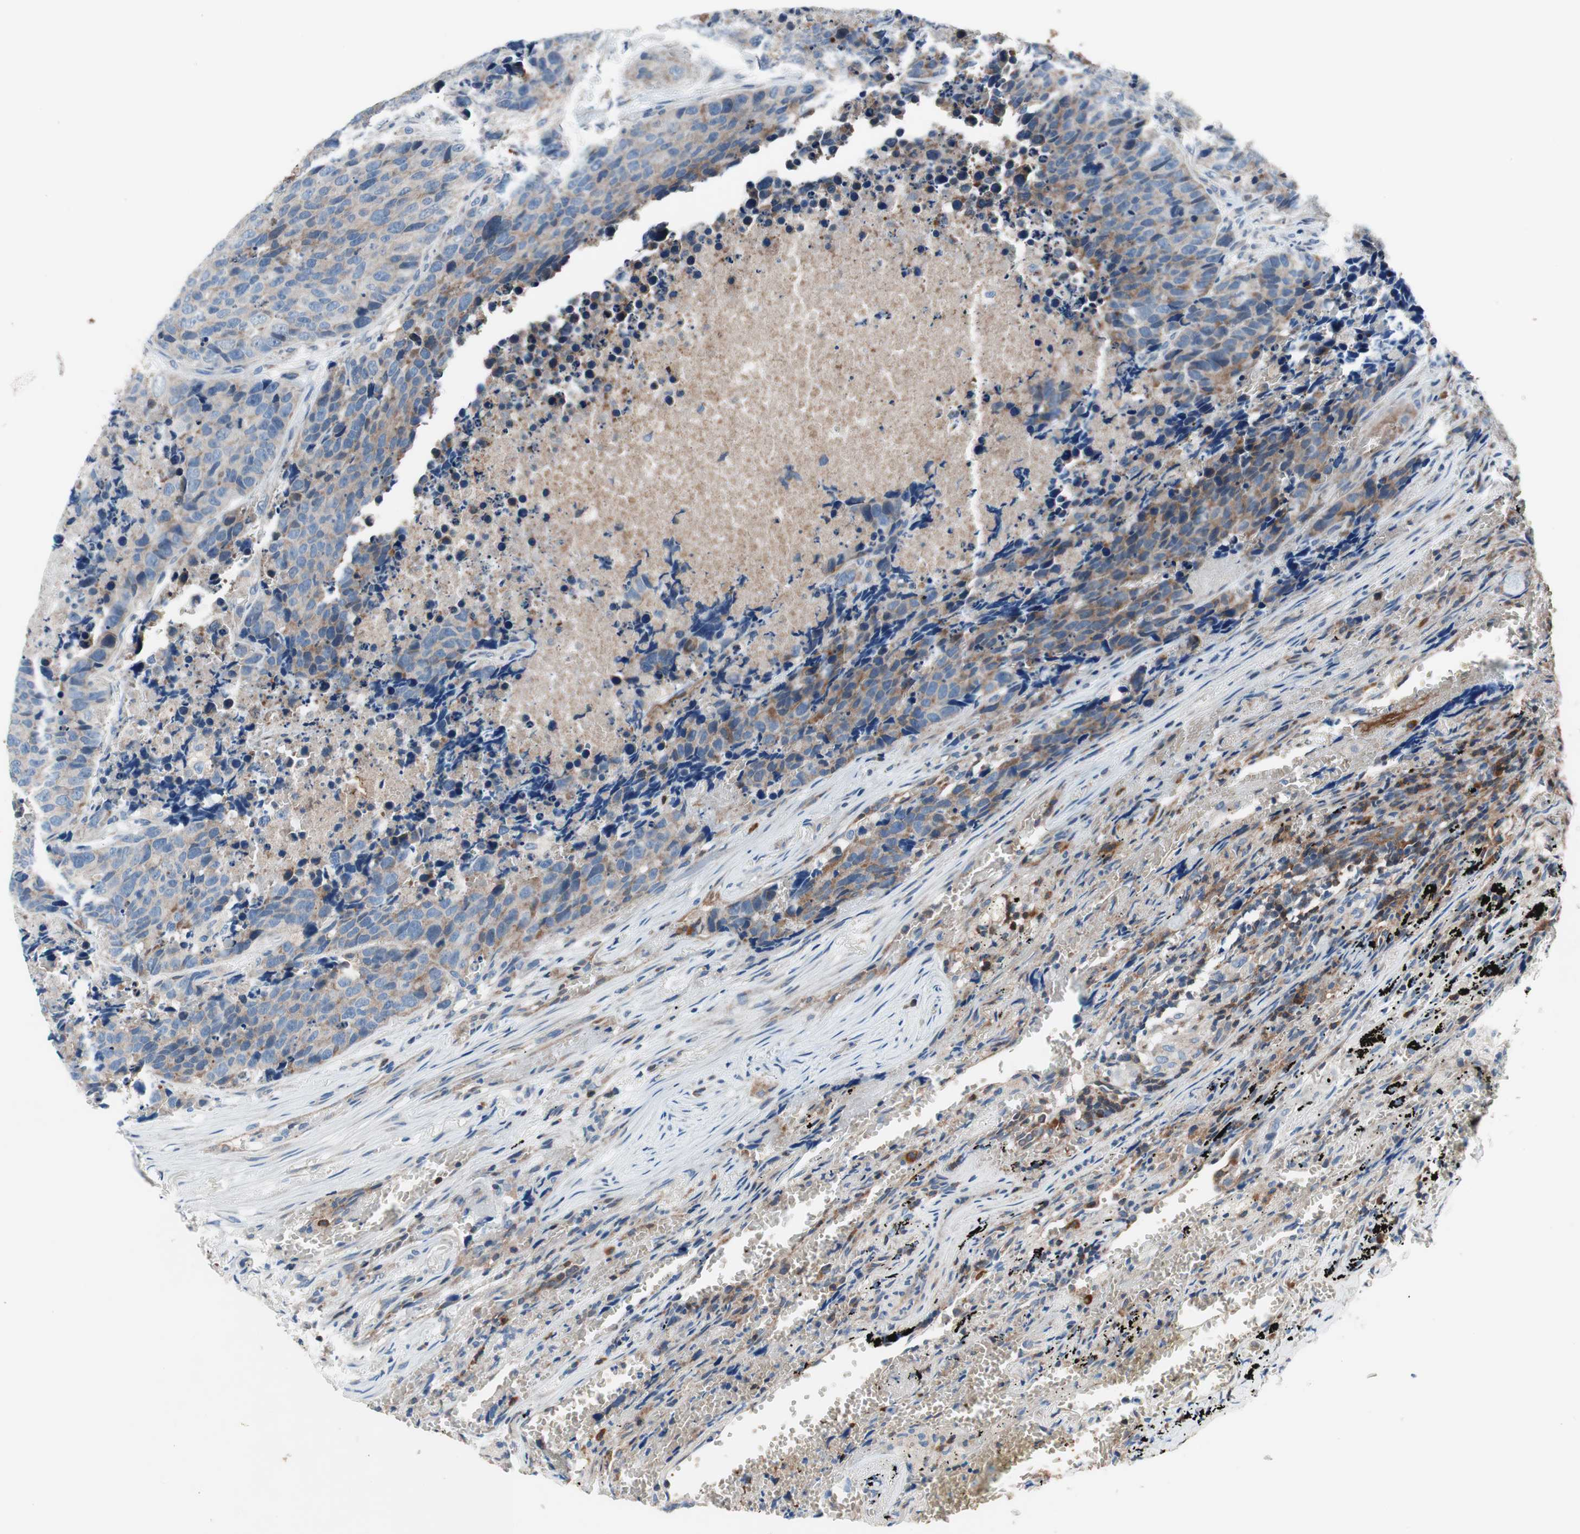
{"staining": {"intensity": "weak", "quantity": "25%-75%", "location": "cytoplasmic/membranous"}, "tissue": "carcinoid", "cell_type": "Tumor cells", "image_type": "cancer", "snomed": [{"axis": "morphology", "description": "Carcinoid, malignant, NOS"}, {"axis": "topography", "description": "Lung"}], "caption": "This micrograph shows IHC staining of carcinoid, with low weak cytoplasmic/membranous staining in about 25%-75% of tumor cells.", "gene": "PRDX2", "patient": {"sex": "male", "age": 60}}